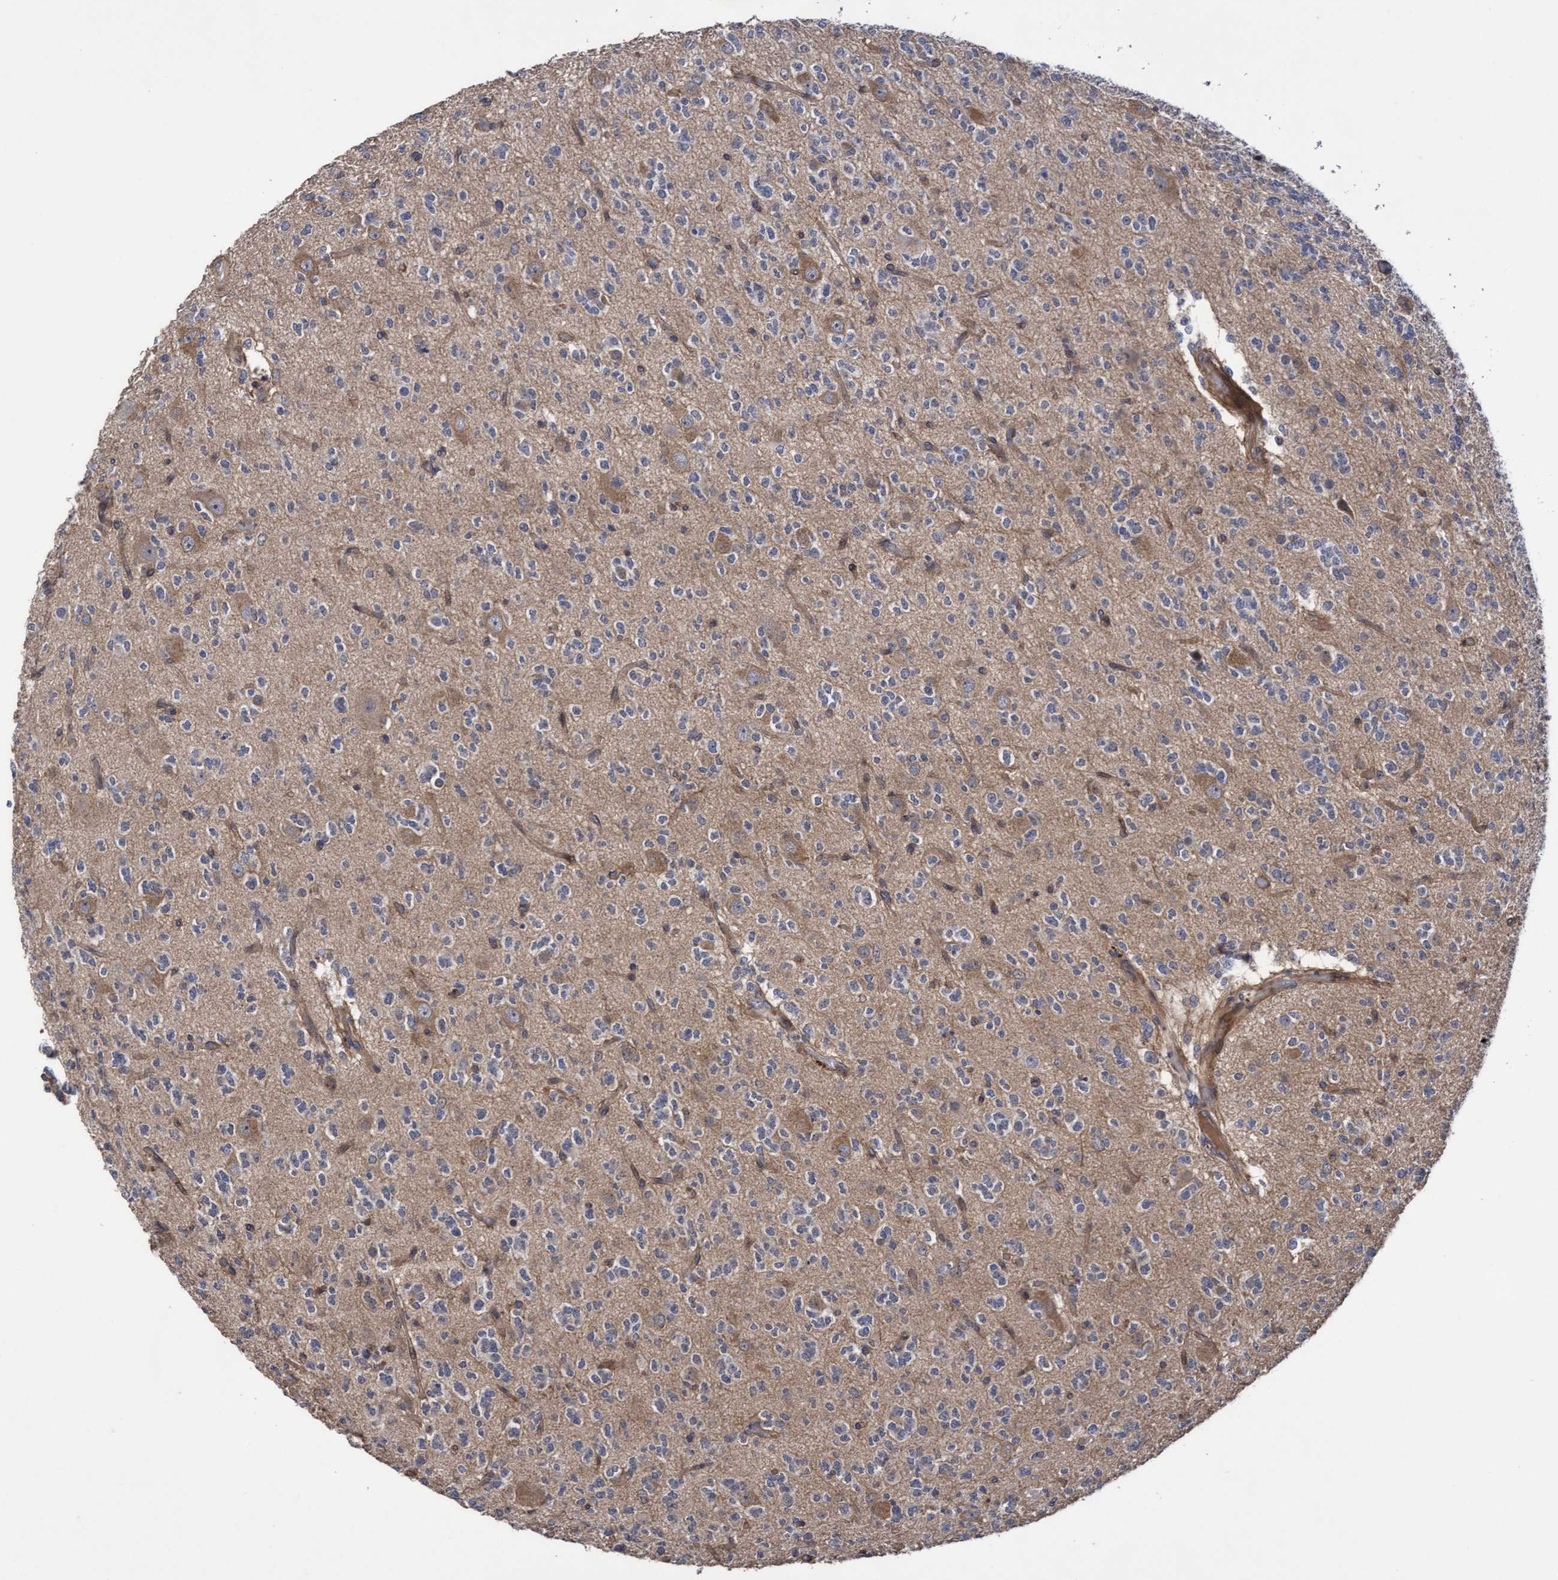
{"staining": {"intensity": "negative", "quantity": "none", "location": "none"}, "tissue": "glioma", "cell_type": "Tumor cells", "image_type": "cancer", "snomed": [{"axis": "morphology", "description": "Glioma, malignant, Low grade"}, {"axis": "topography", "description": "Brain"}], "caption": "Glioma stained for a protein using immunohistochemistry (IHC) exhibits no expression tumor cells.", "gene": "COBL", "patient": {"sex": "male", "age": 38}}